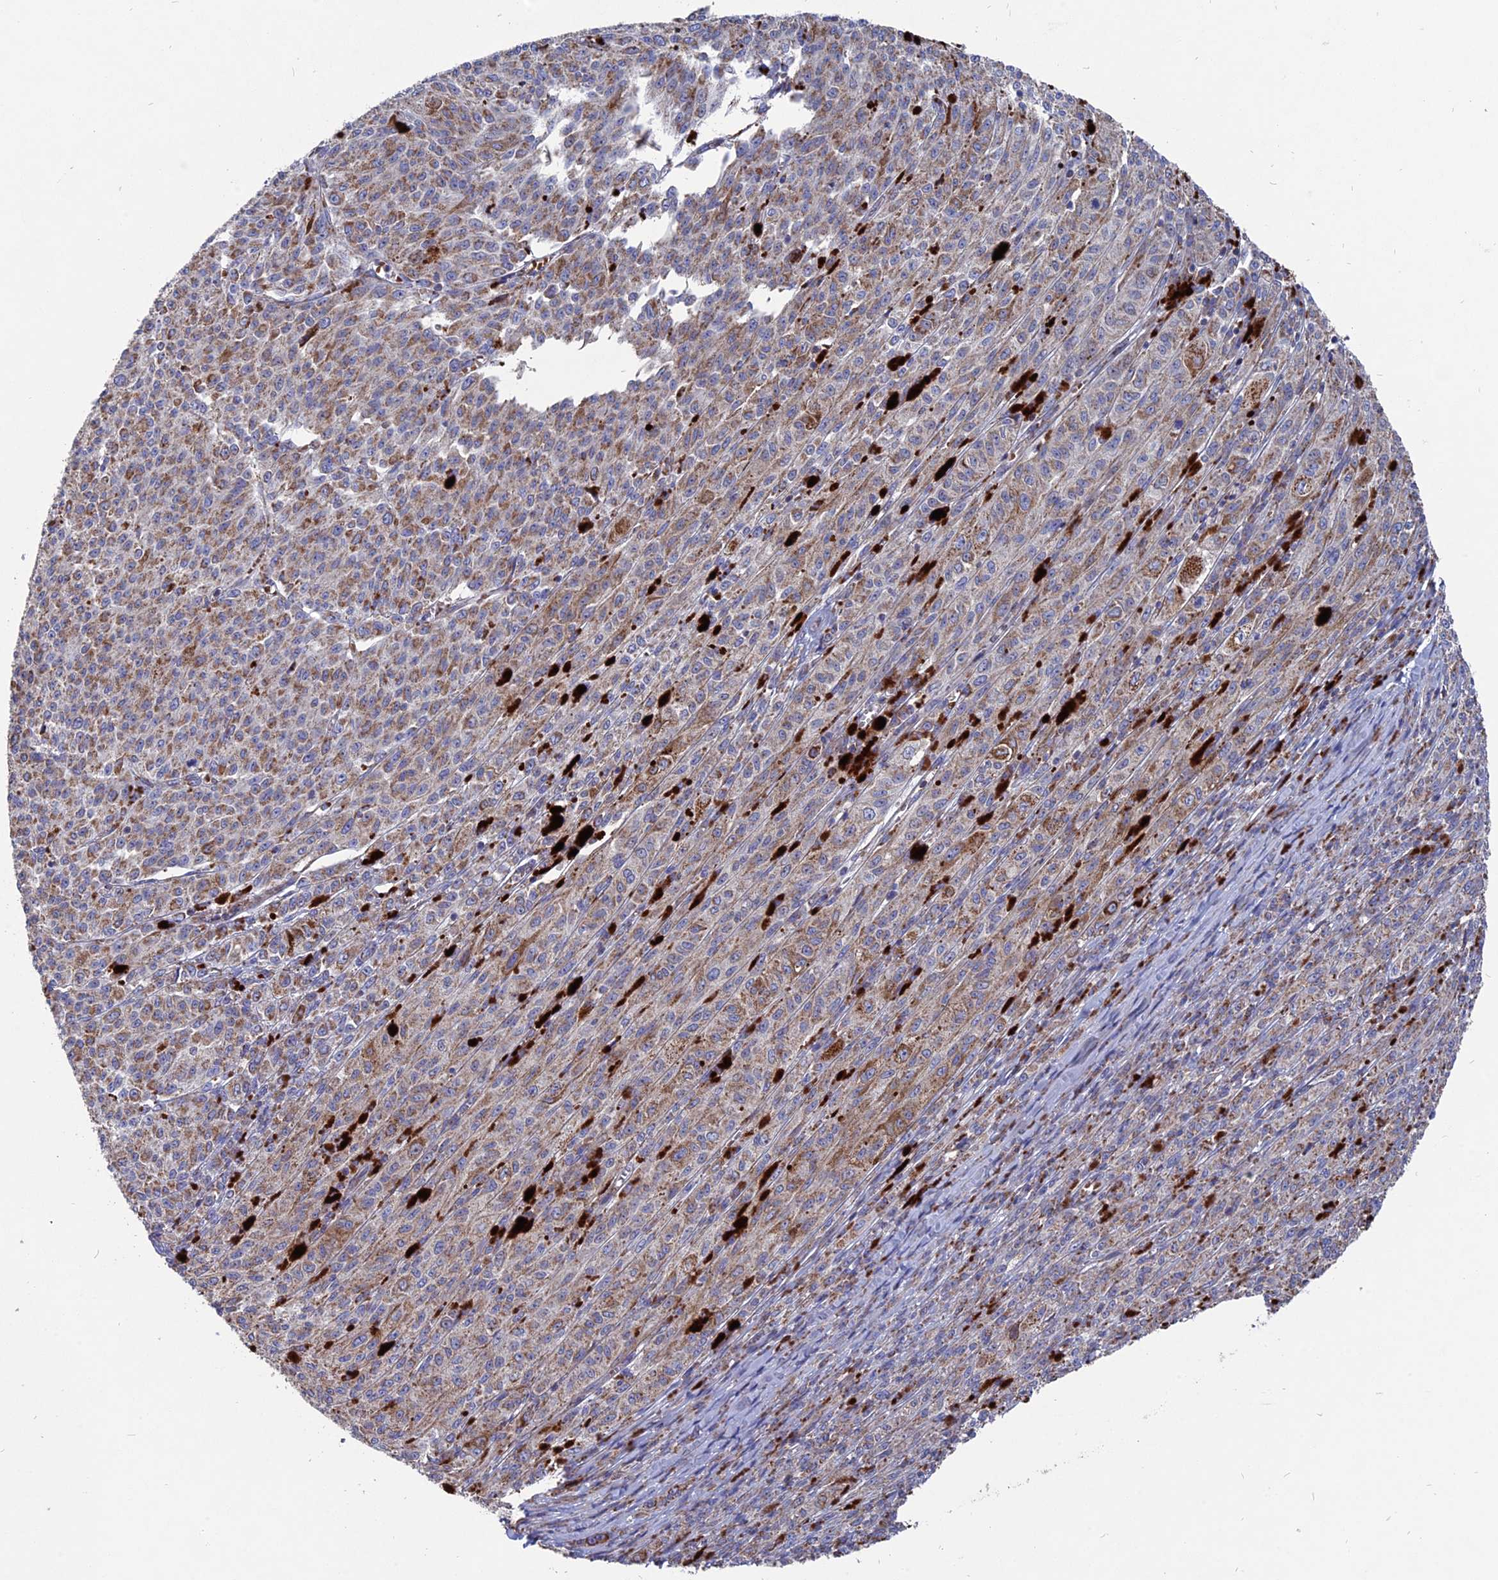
{"staining": {"intensity": "moderate", "quantity": ">75%", "location": "cytoplasmic/membranous"}, "tissue": "melanoma", "cell_type": "Tumor cells", "image_type": "cancer", "snomed": [{"axis": "morphology", "description": "Malignant melanoma, NOS"}, {"axis": "topography", "description": "Skin"}], "caption": "Moderate cytoplasmic/membranous protein staining is present in approximately >75% of tumor cells in malignant melanoma.", "gene": "TGFA", "patient": {"sex": "female", "age": 52}}